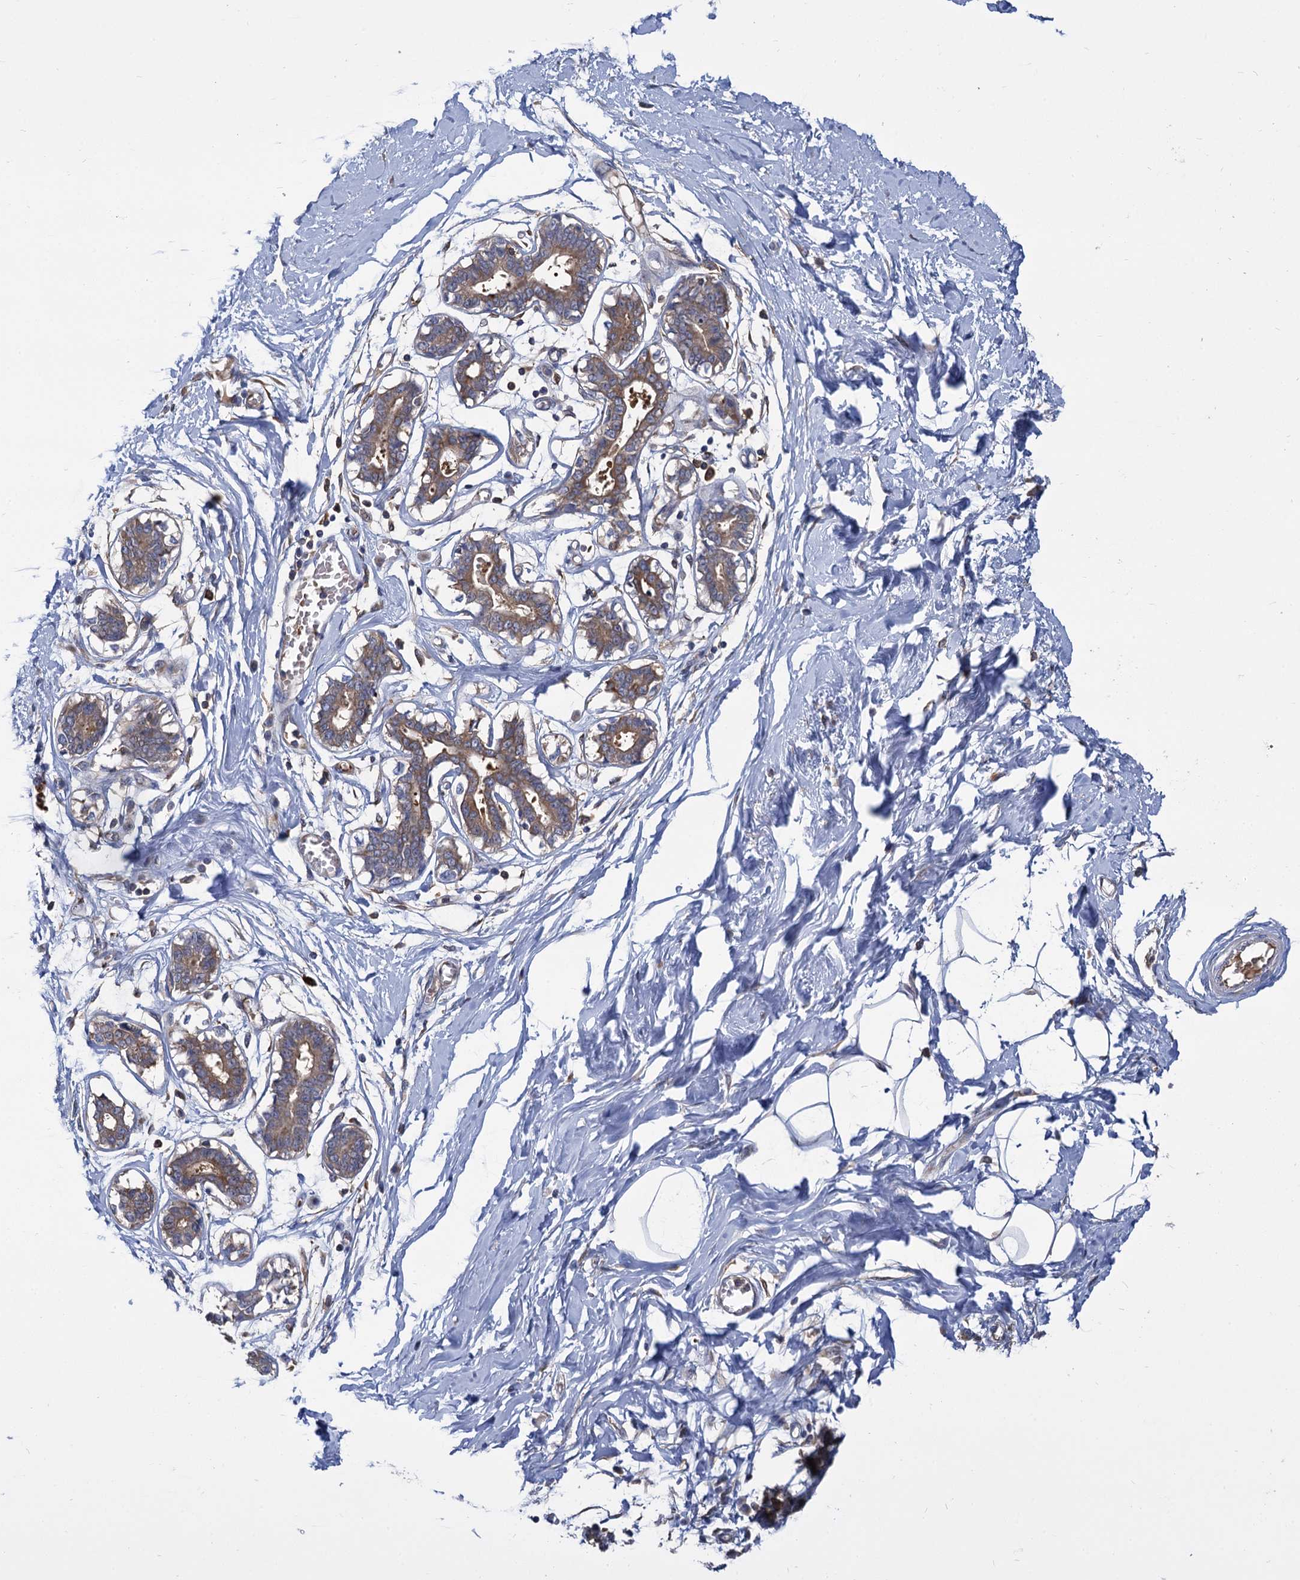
{"staining": {"intensity": "negative", "quantity": "none", "location": "none"}, "tissue": "breast", "cell_type": "Adipocytes", "image_type": "normal", "snomed": [{"axis": "morphology", "description": "Normal tissue, NOS"}, {"axis": "topography", "description": "Breast"}], "caption": "This is an immunohistochemistry histopathology image of normal breast. There is no expression in adipocytes.", "gene": "GCLC", "patient": {"sex": "female", "age": 27}}